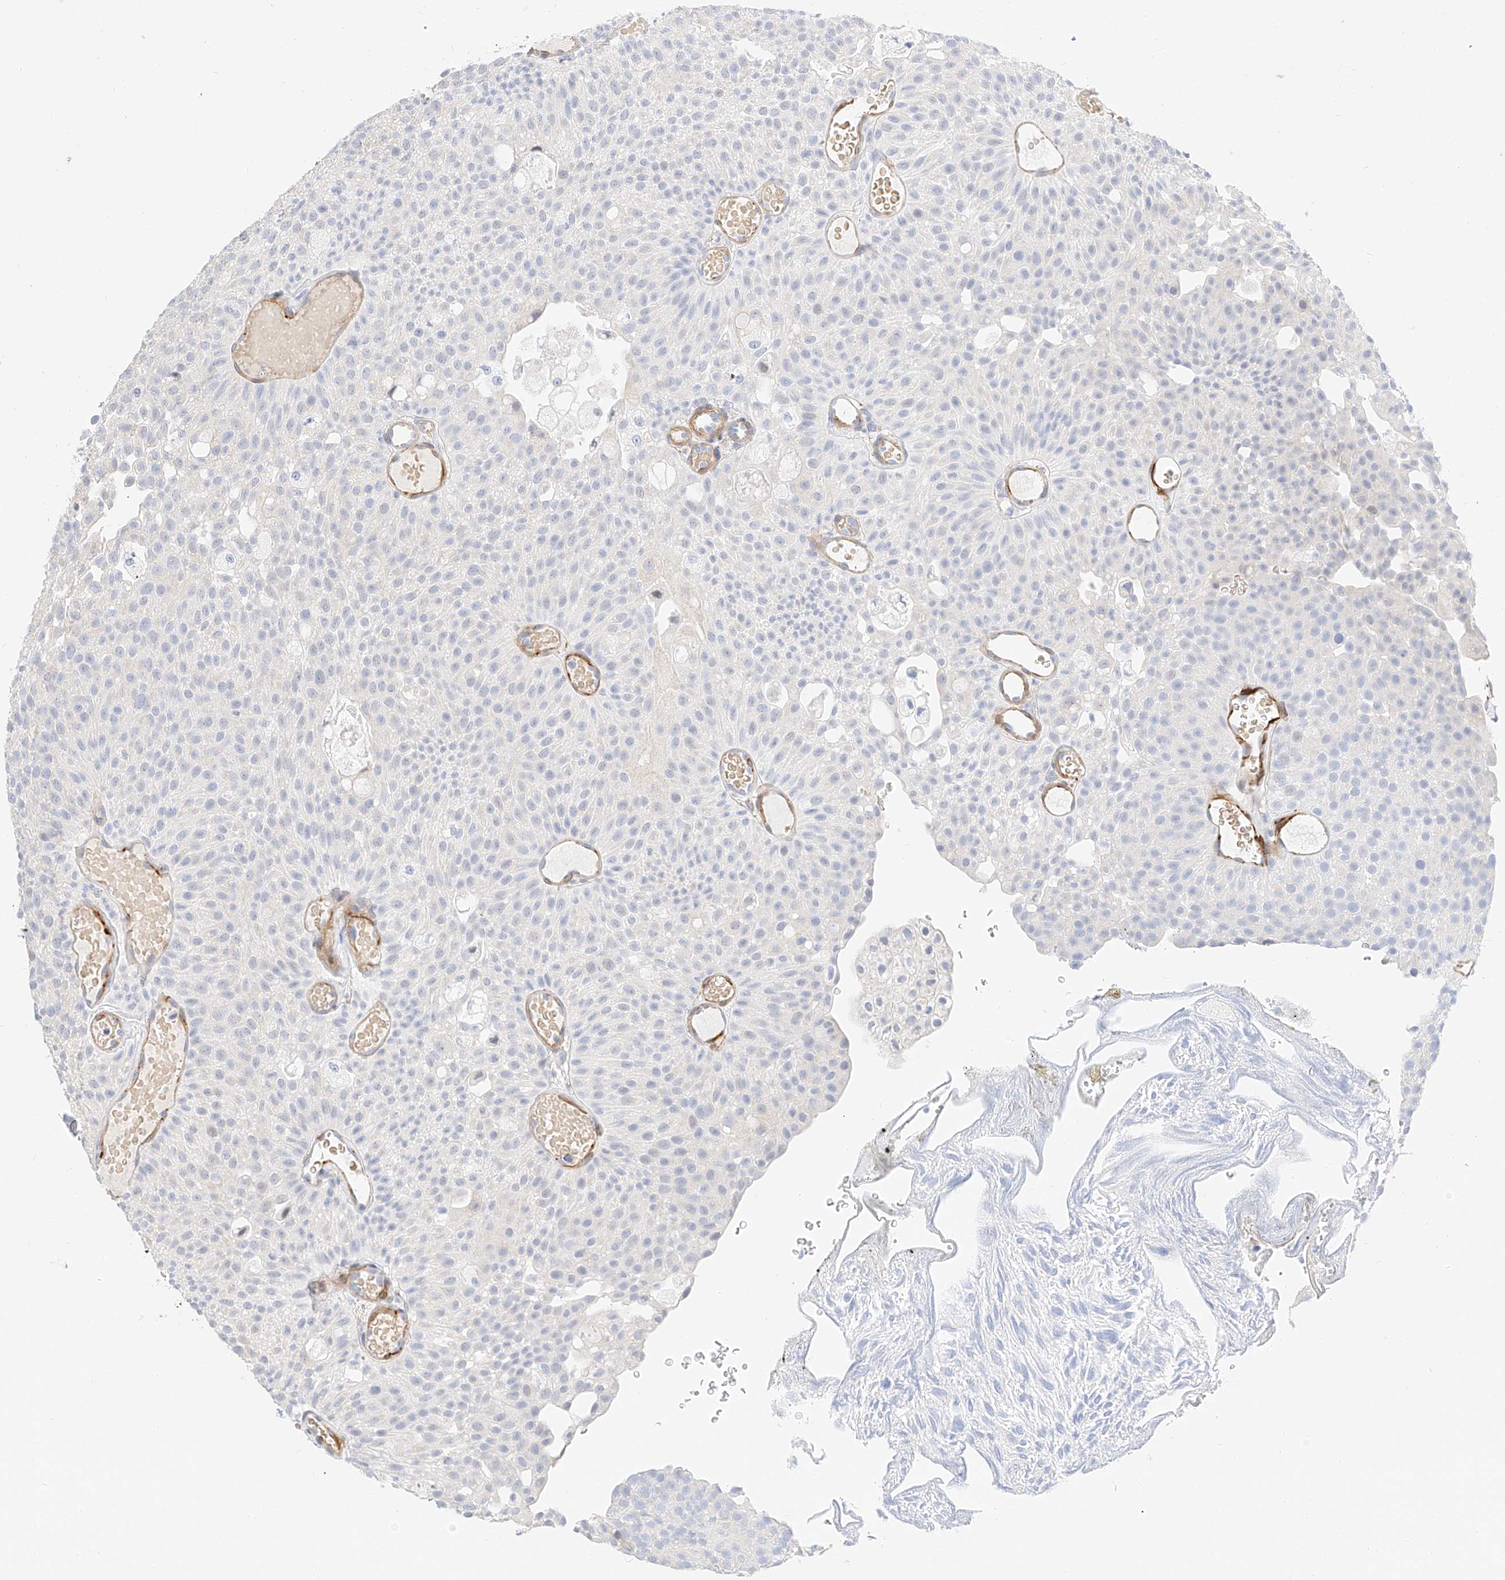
{"staining": {"intensity": "negative", "quantity": "none", "location": "none"}, "tissue": "urothelial cancer", "cell_type": "Tumor cells", "image_type": "cancer", "snomed": [{"axis": "morphology", "description": "Urothelial carcinoma, Low grade"}, {"axis": "topography", "description": "Urinary bladder"}], "caption": "Immunohistochemical staining of low-grade urothelial carcinoma demonstrates no significant expression in tumor cells.", "gene": "CDCP2", "patient": {"sex": "male", "age": 78}}